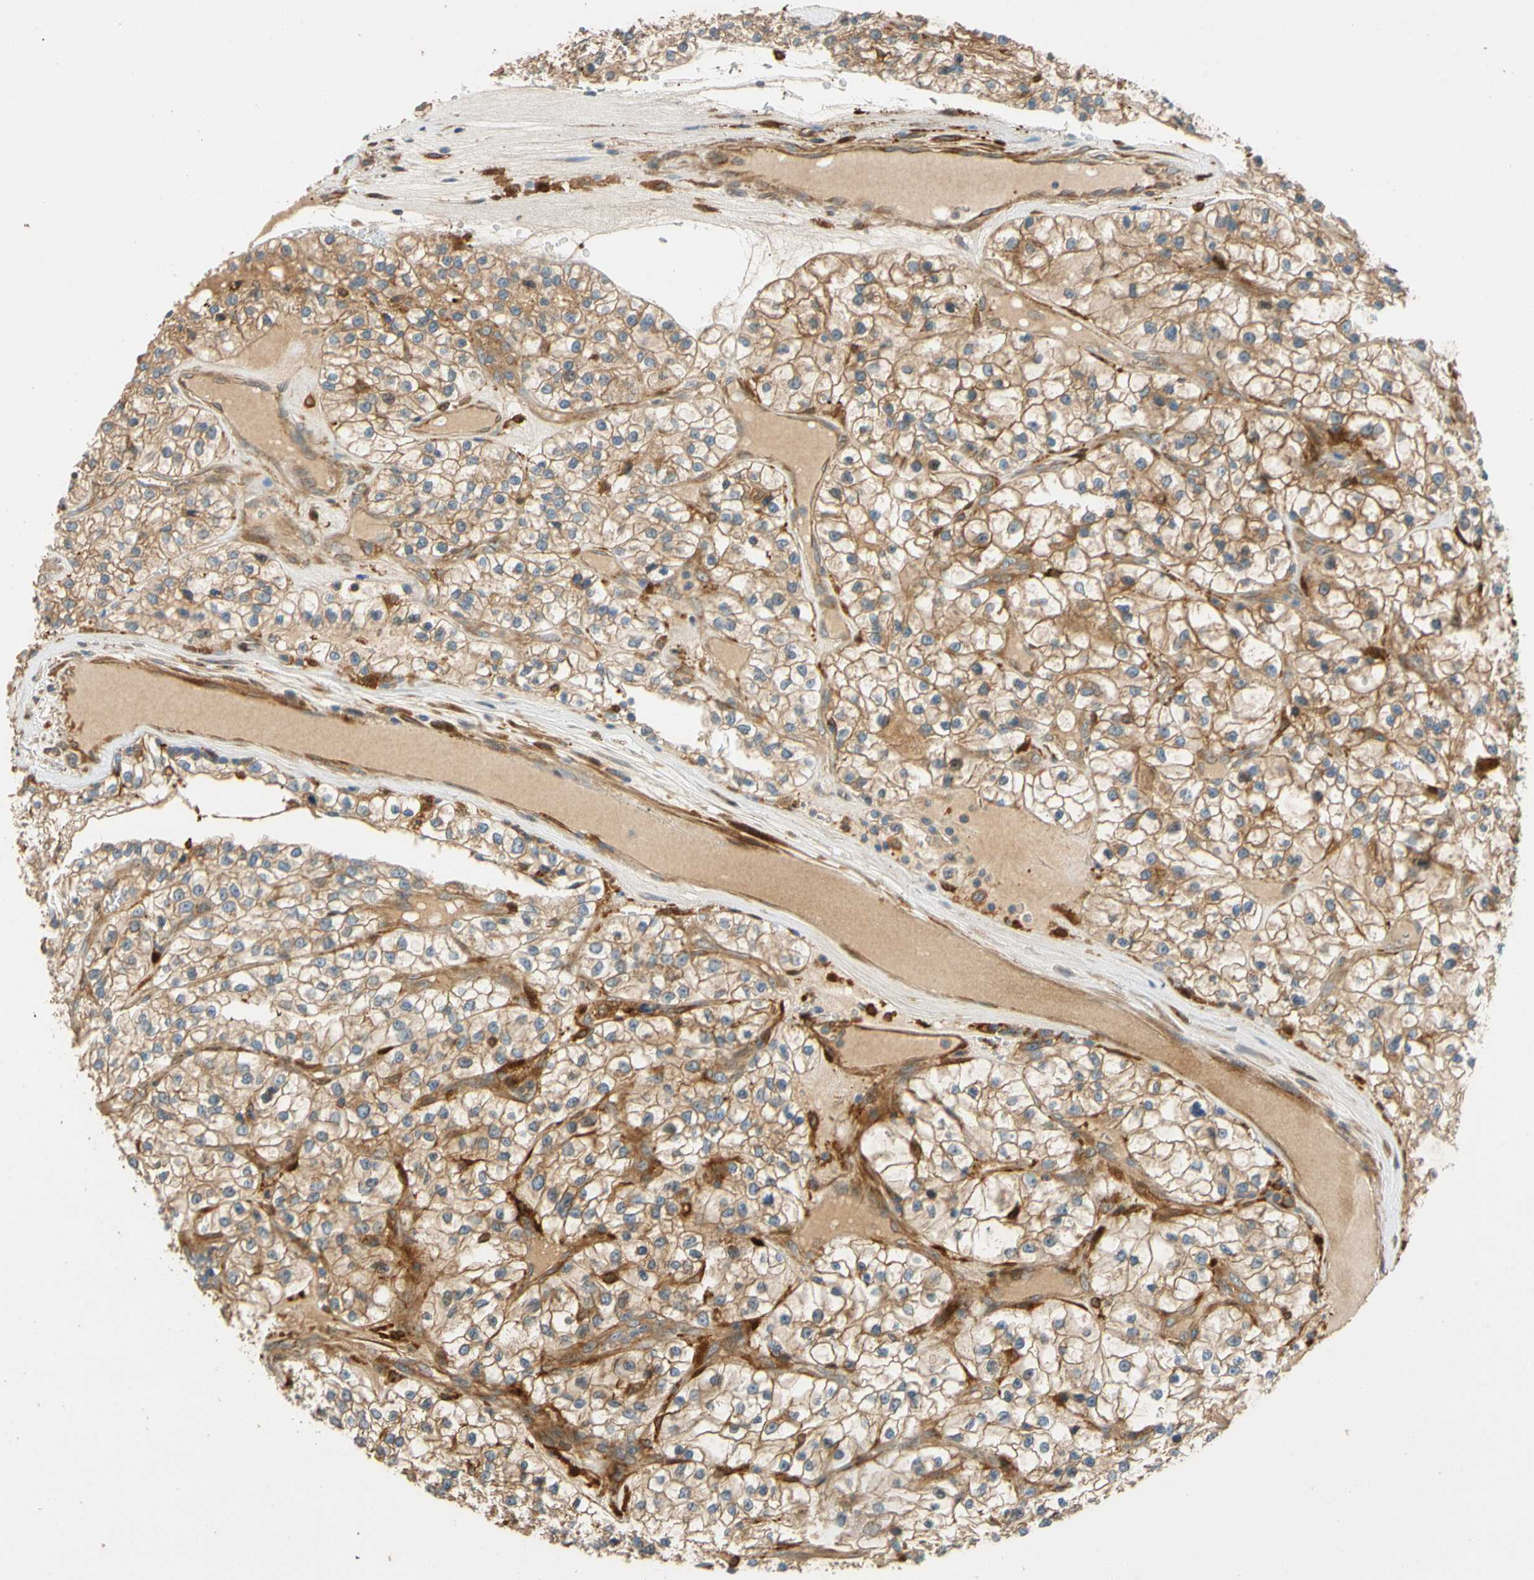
{"staining": {"intensity": "moderate", "quantity": ">75%", "location": "cytoplasmic/membranous"}, "tissue": "renal cancer", "cell_type": "Tumor cells", "image_type": "cancer", "snomed": [{"axis": "morphology", "description": "Adenocarcinoma, NOS"}, {"axis": "topography", "description": "Kidney"}], "caption": "IHC micrograph of human renal adenocarcinoma stained for a protein (brown), which demonstrates medium levels of moderate cytoplasmic/membranous expression in about >75% of tumor cells.", "gene": "PARP14", "patient": {"sex": "female", "age": 57}}